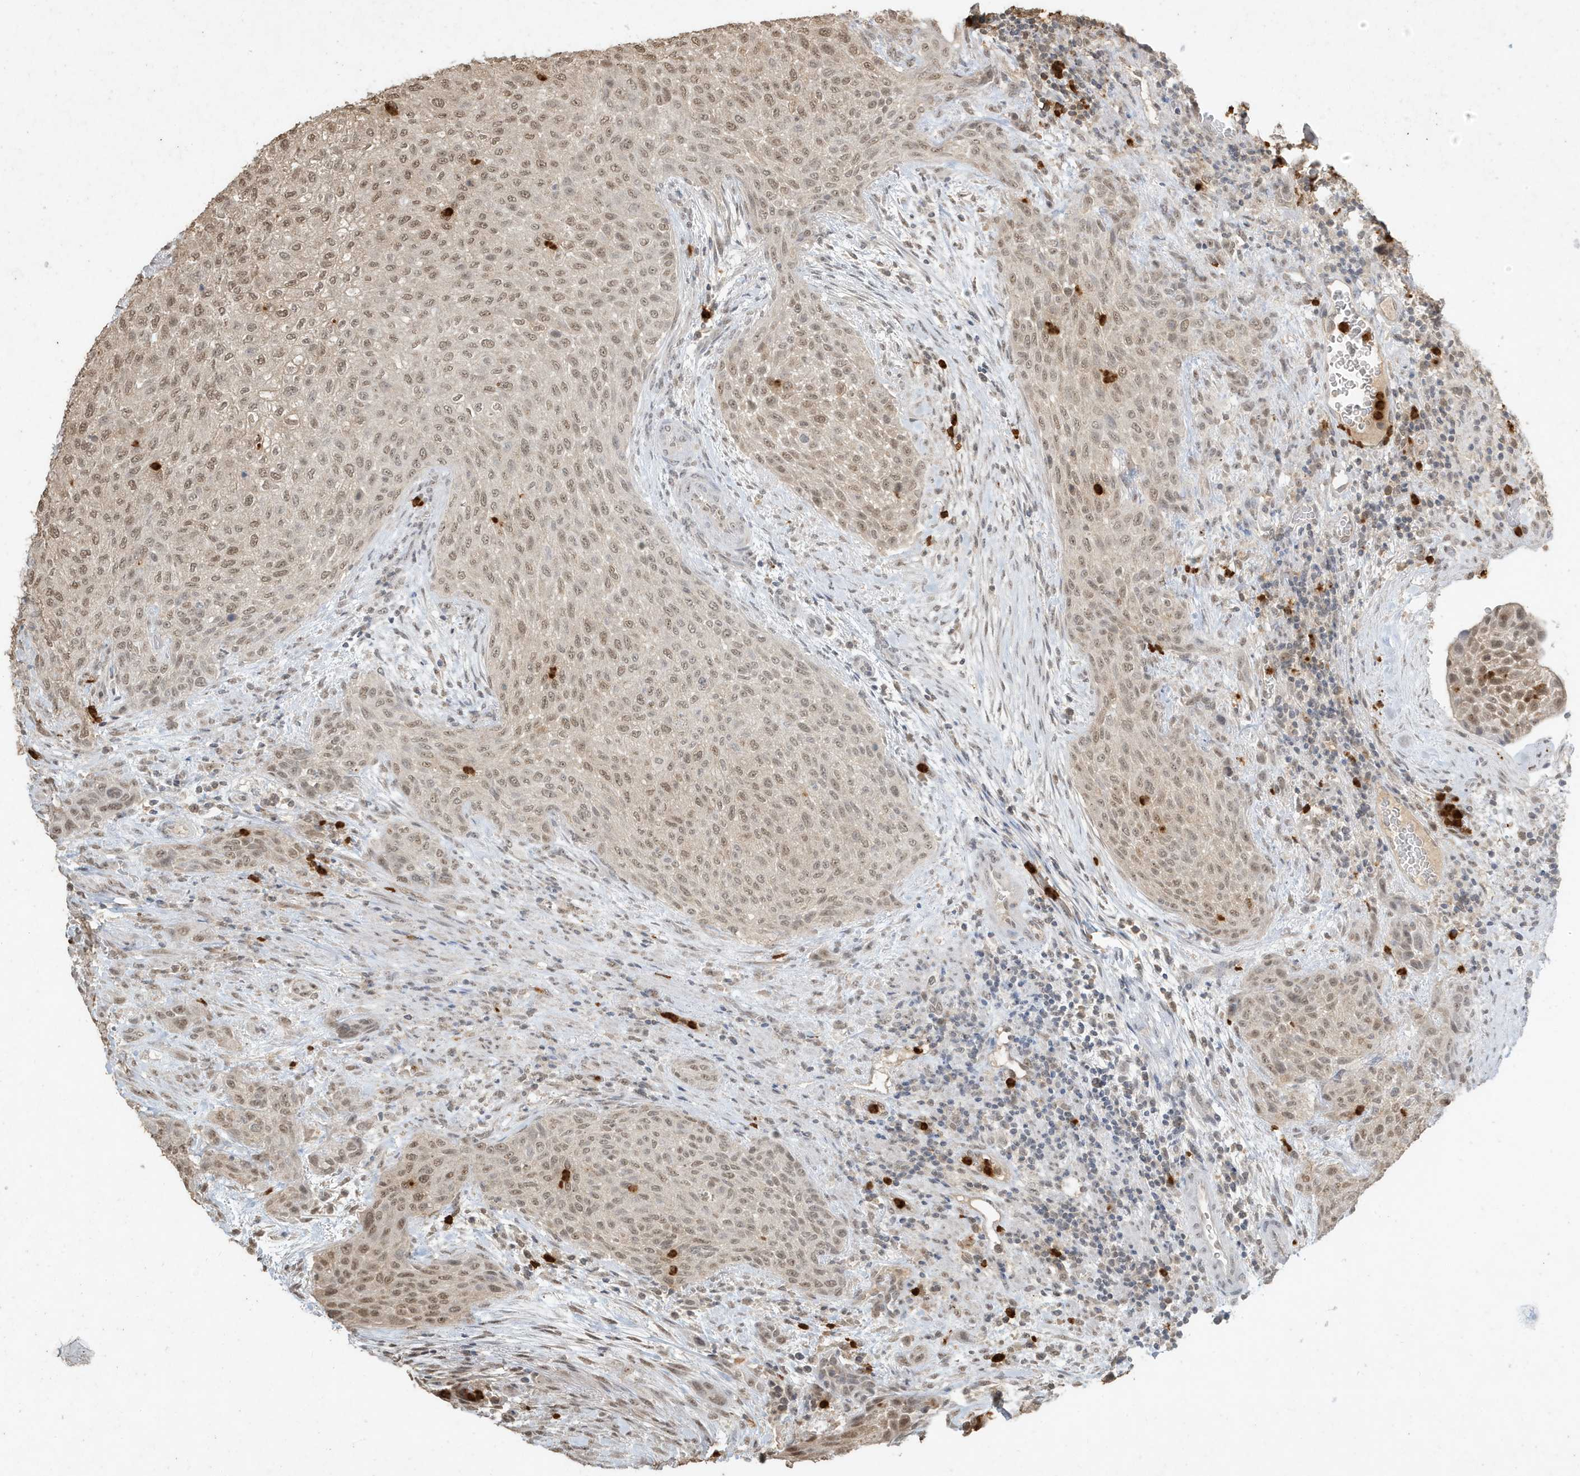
{"staining": {"intensity": "moderate", "quantity": ">75%", "location": "nuclear"}, "tissue": "urothelial cancer", "cell_type": "Tumor cells", "image_type": "cancer", "snomed": [{"axis": "morphology", "description": "Urothelial carcinoma, High grade"}, {"axis": "topography", "description": "Urinary bladder"}], "caption": "This is a histology image of immunohistochemistry (IHC) staining of urothelial cancer, which shows moderate expression in the nuclear of tumor cells.", "gene": "DEFA1", "patient": {"sex": "male", "age": 35}}